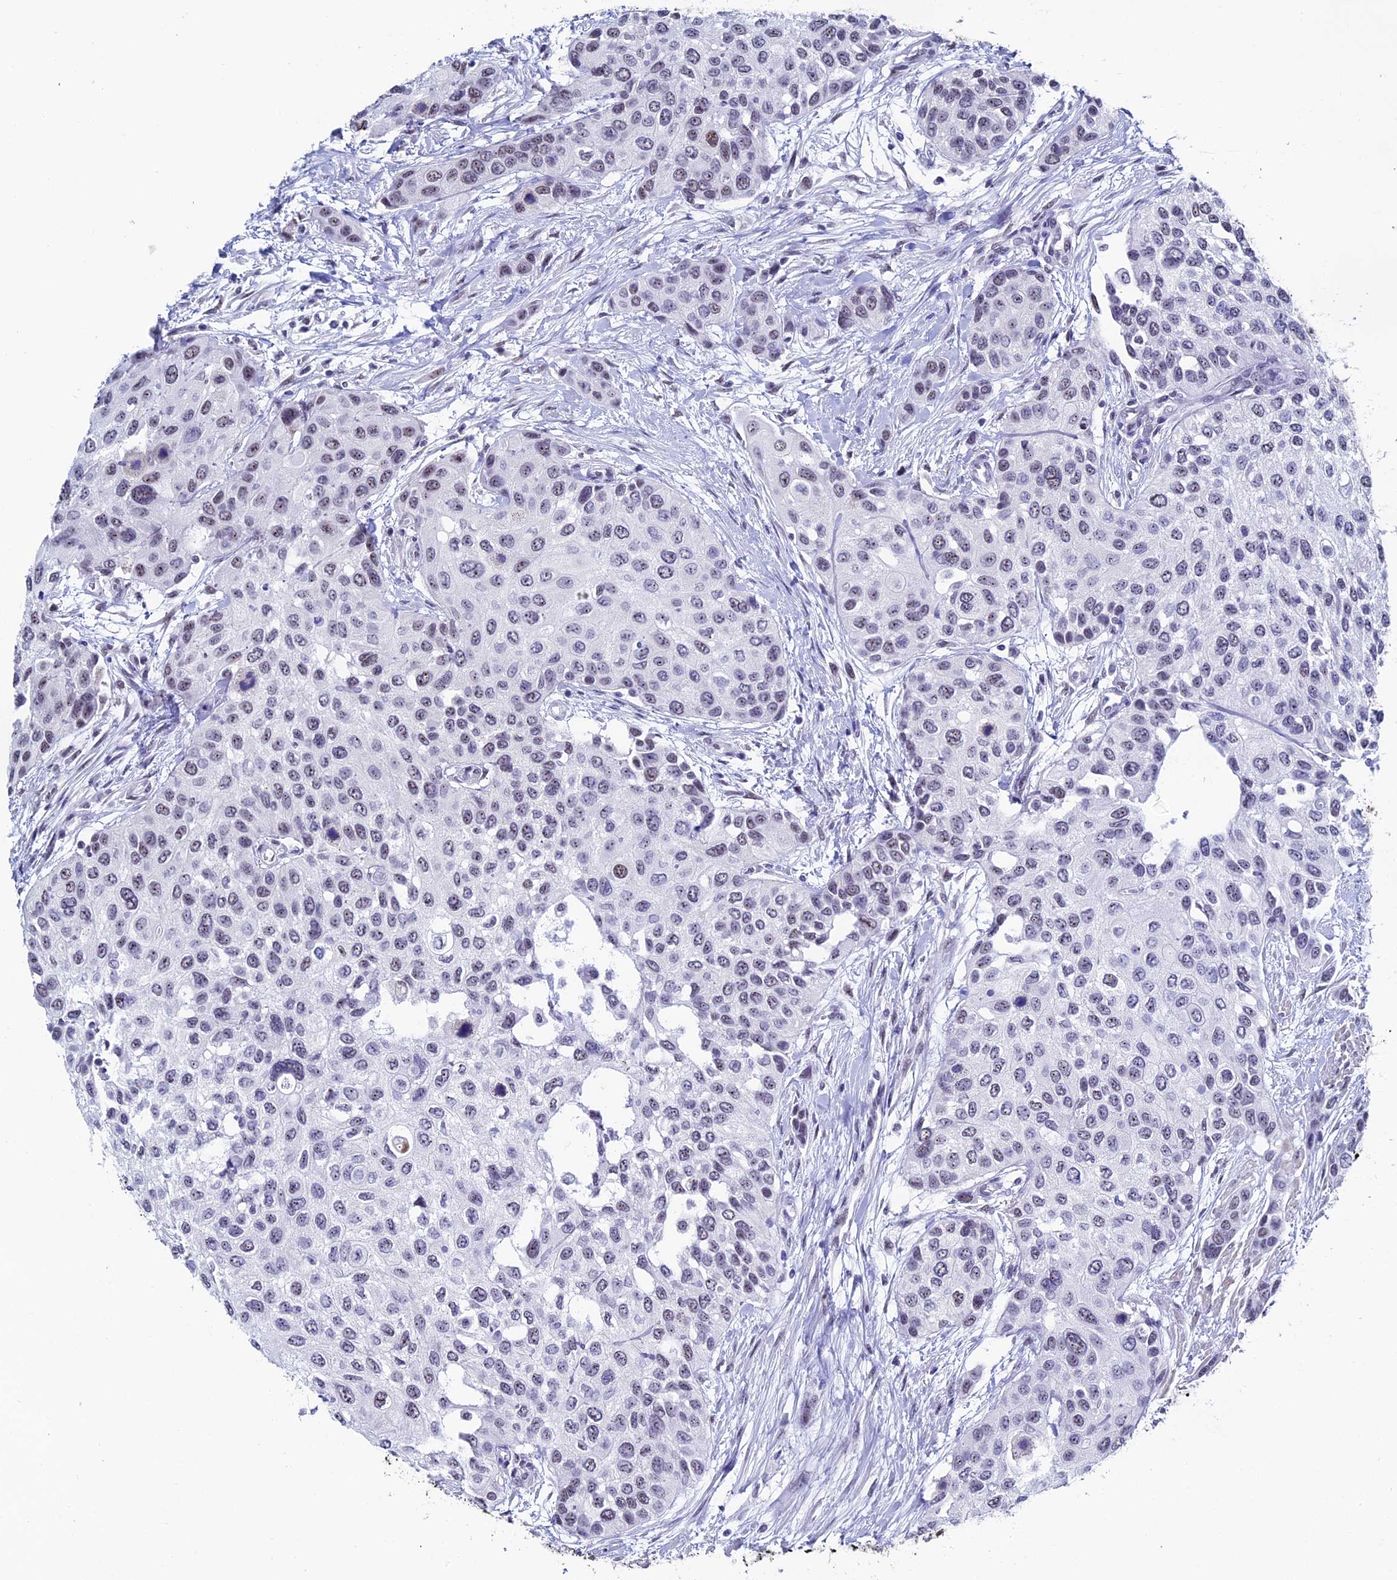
{"staining": {"intensity": "weak", "quantity": "<25%", "location": "nuclear"}, "tissue": "urothelial cancer", "cell_type": "Tumor cells", "image_type": "cancer", "snomed": [{"axis": "morphology", "description": "Normal tissue, NOS"}, {"axis": "morphology", "description": "Urothelial carcinoma, High grade"}, {"axis": "topography", "description": "Vascular tissue"}, {"axis": "topography", "description": "Urinary bladder"}], "caption": "DAB immunohistochemical staining of human urothelial carcinoma (high-grade) demonstrates no significant positivity in tumor cells.", "gene": "CD2BP2", "patient": {"sex": "female", "age": 56}}